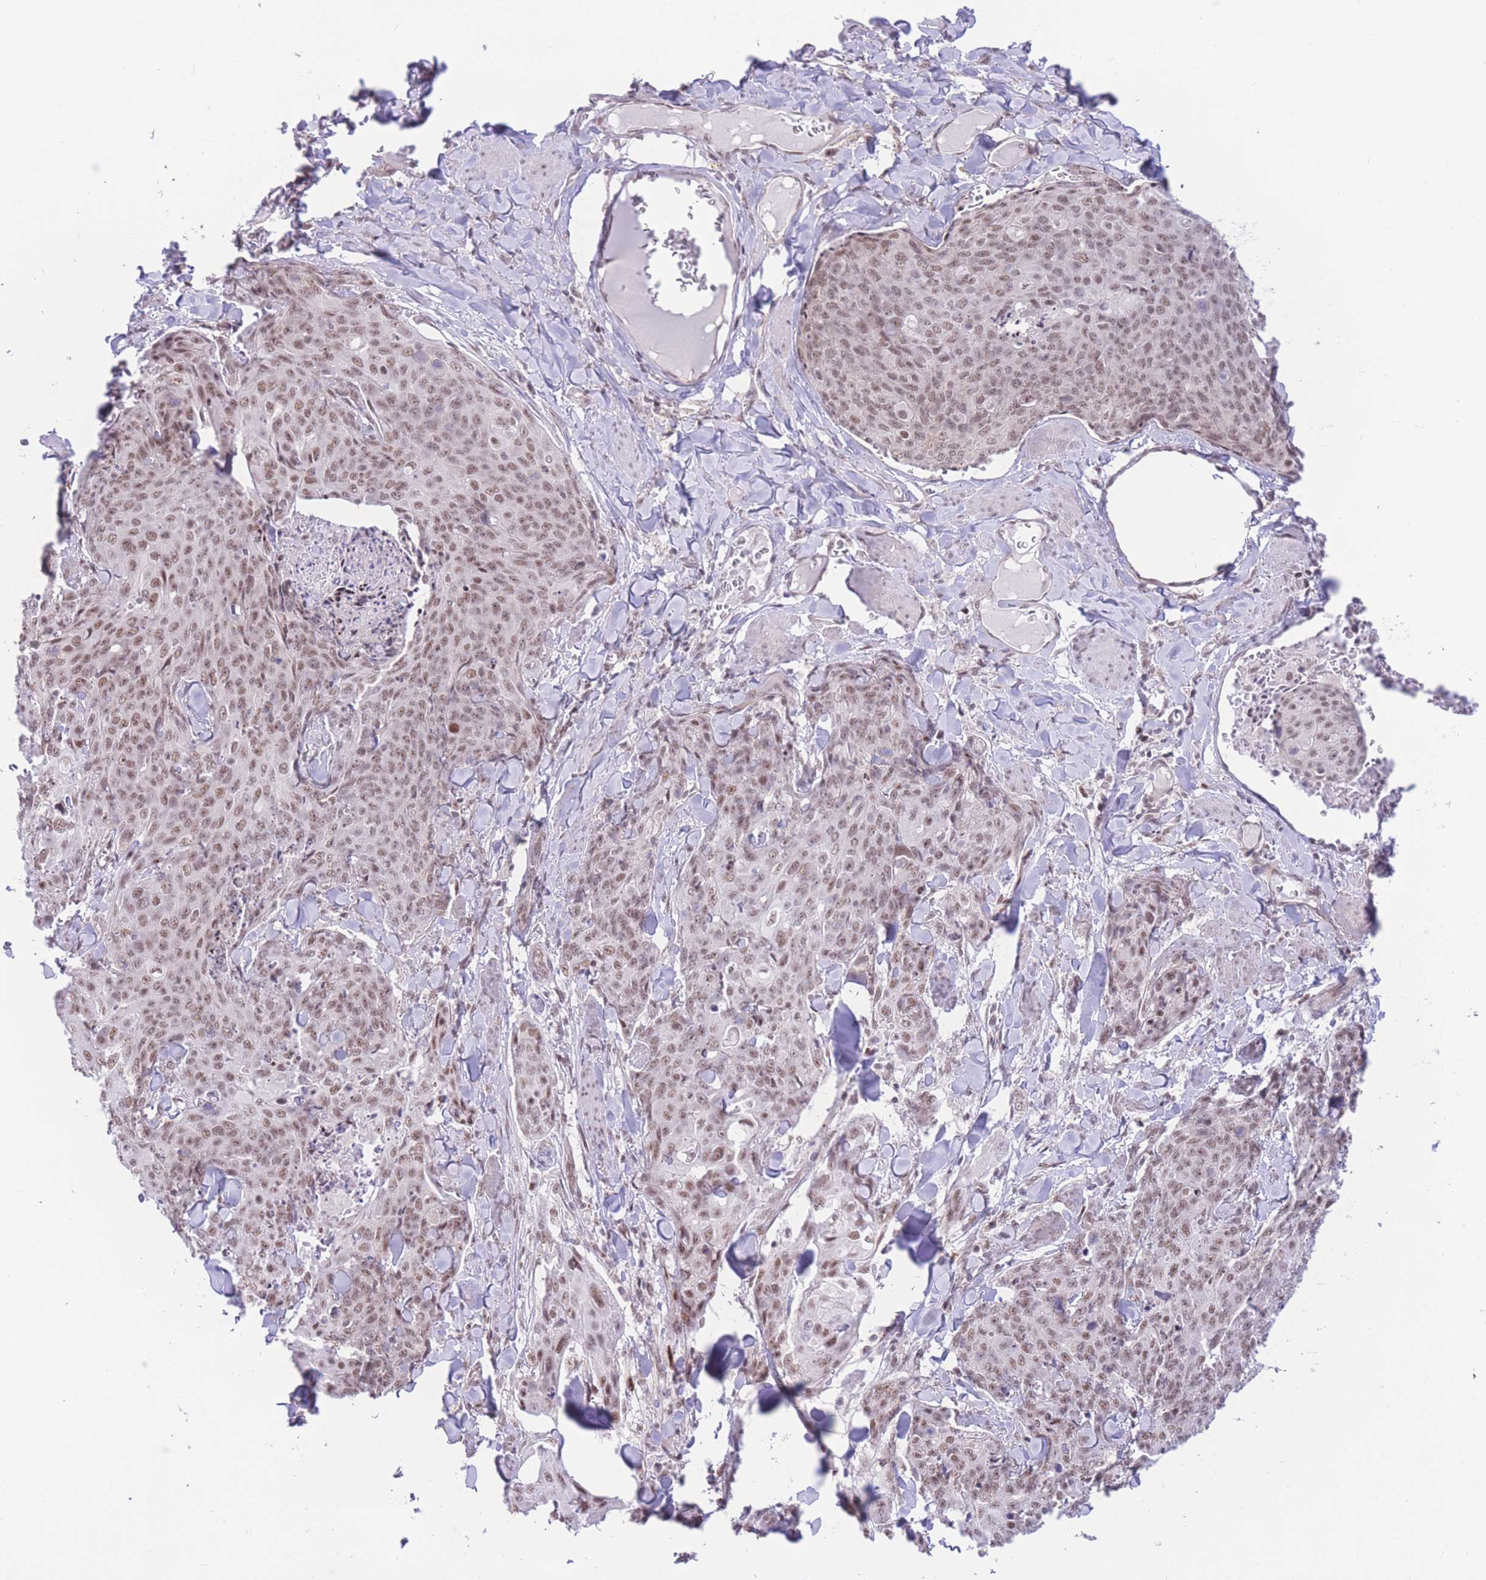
{"staining": {"intensity": "moderate", "quantity": ">75%", "location": "nuclear"}, "tissue": "skin cancer", "cell_type": "Tumor cells", "image_type": "cancer", "snomed": [{"axis": "morphology", "description": "Squamous cell carcinoma, NOS"}, {"axis": "topography", "description": "Skin"}, {"axis": "topography", "description": "Vulva"}], "caption": "This is an image of immunohistochemistry staining of skin cancer, which shows moderate expression in the nuclear of tumor cells.", "gene": "PCIF1", "patient": {"sex": "female", "age": 85}}